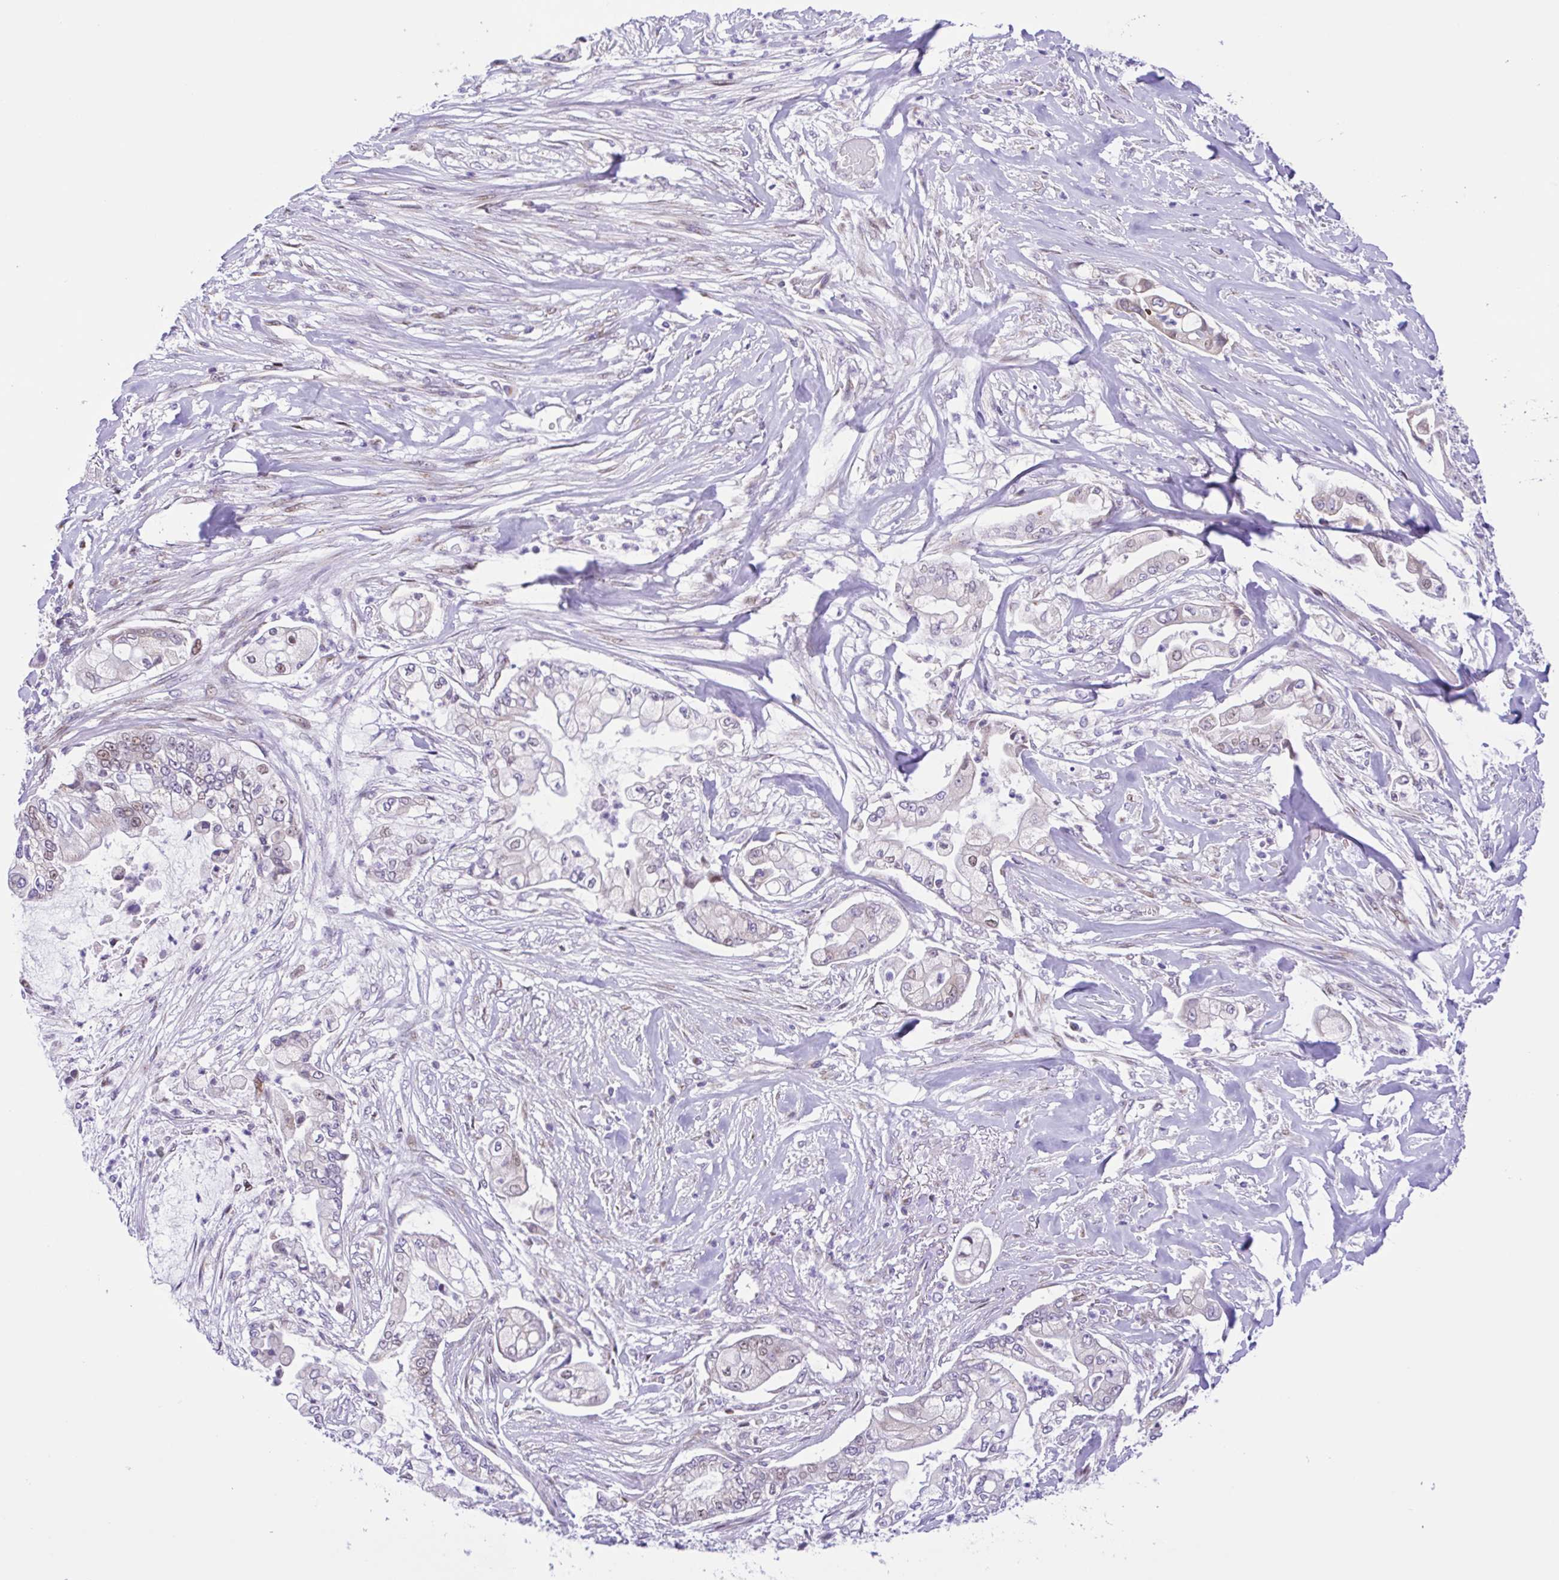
{"staining": {"intensity": "negative", "quantity": "none", "location": "none"}, "tissue": "pancreatic cancer", "cell_type": "Tumor cells", "image_type": "cancer", "snomed": [{"axis": "morphology", "description": "Adenocarcinoma, NOS"}, {"axis": "topography", "description": "Pancreas"}], "caption": "The photomicrograph reveals no significant staining in tumor cells of pancreatic adenocarcinoma.", "gene": "TGM3", "patient": {"sex": "female", "age": 69}}